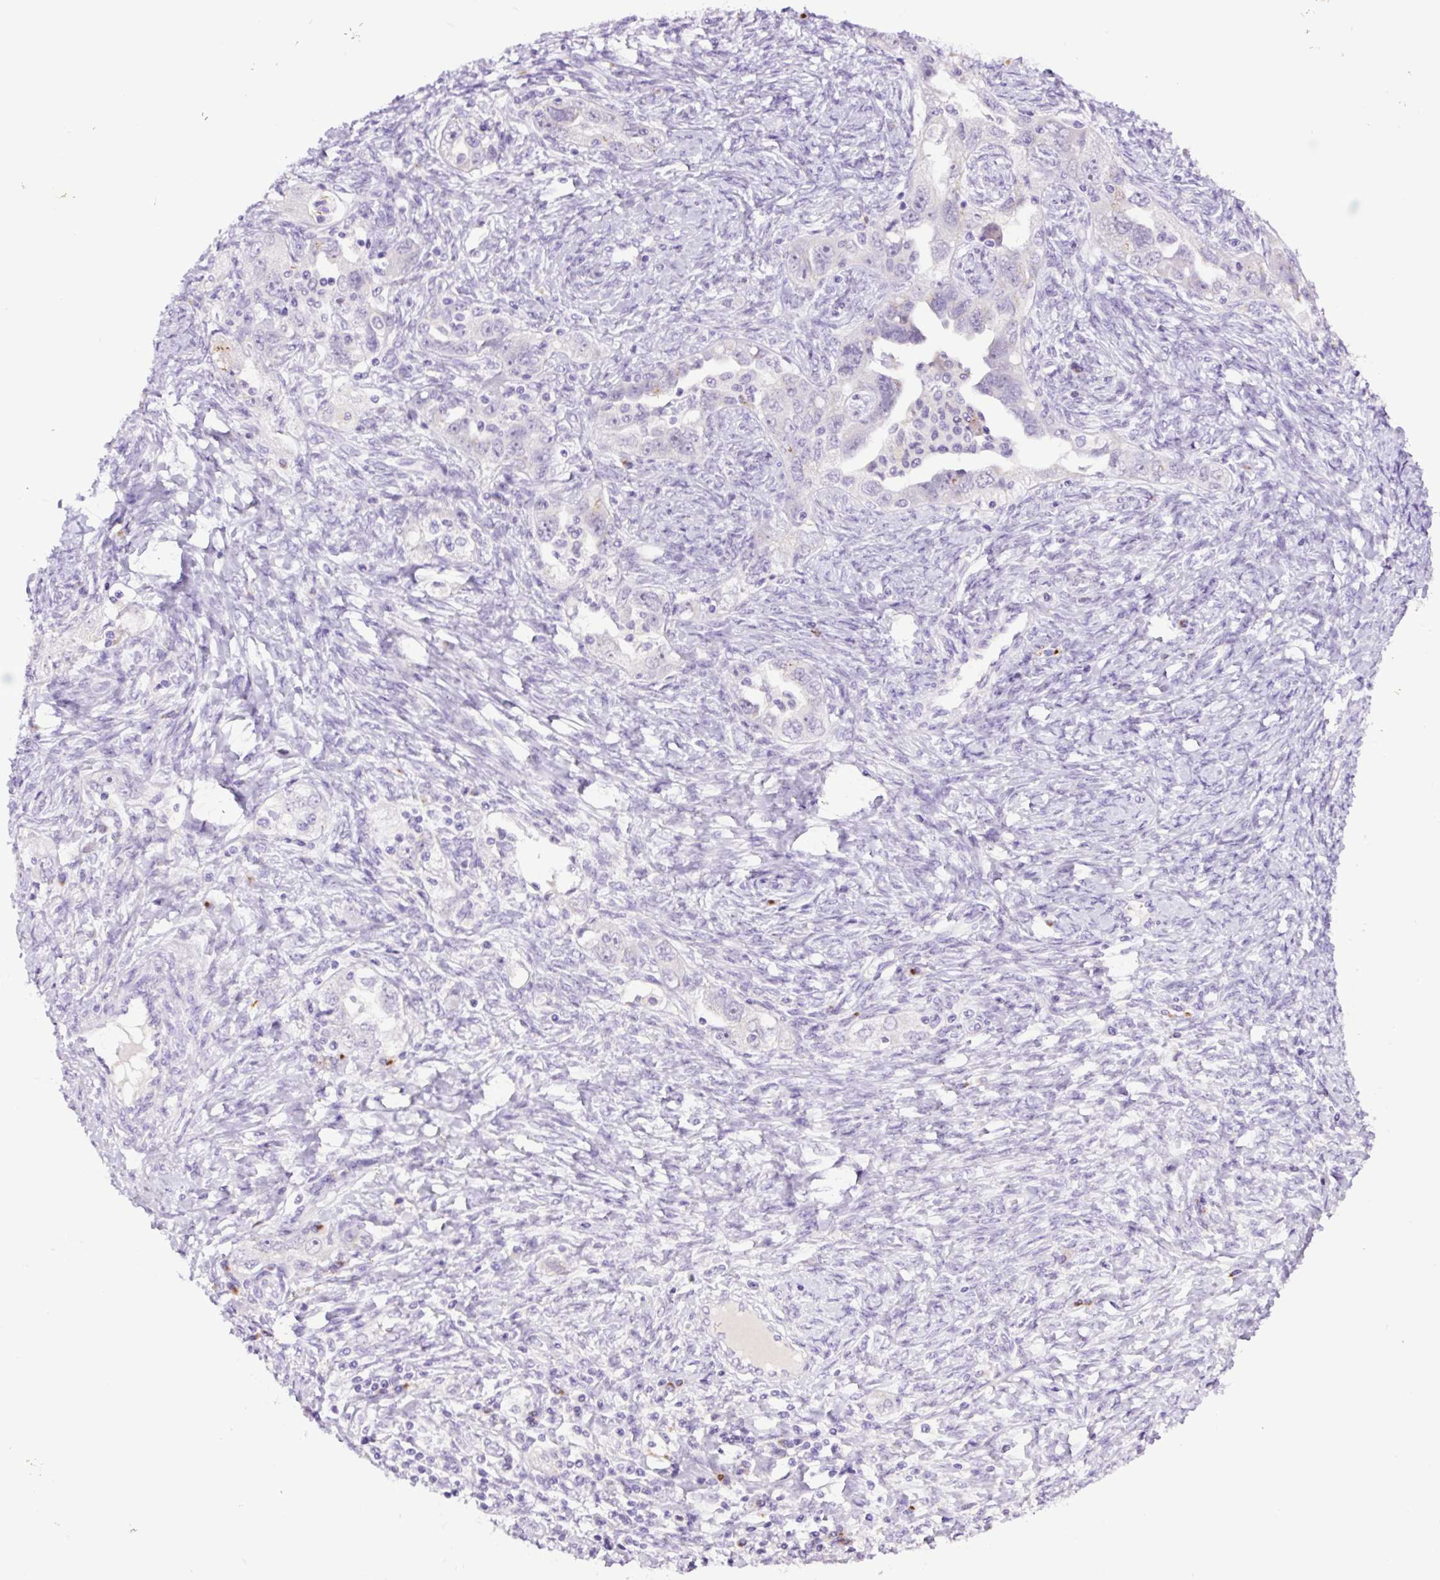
{"staining": {"intensity": "negative", "quantity": "none", "location": "none"}, "tissue": "ovarian cancer", "cell_type": "Tumor cells", "image_type": "cancer", "snomed": [{"axis": "morphology", "description": "Carcinoma, NOS"}, {"axis": "morphology", "description": "Cystadenocarcinoma, serous, NOS"}, {"axis": "topography", "description": "Ovary"}], "caption": "The photomicrograph reveals no significant staining in tumor cells of carcinoma (ovarian). The staining is performed using DAB (3,3'-diaminobenzidine) brown chromogen with nuclei counter-stained in using hematoxylin.", "gene": "MFSD3", "patient": {"sex": "female", "age": 69}}